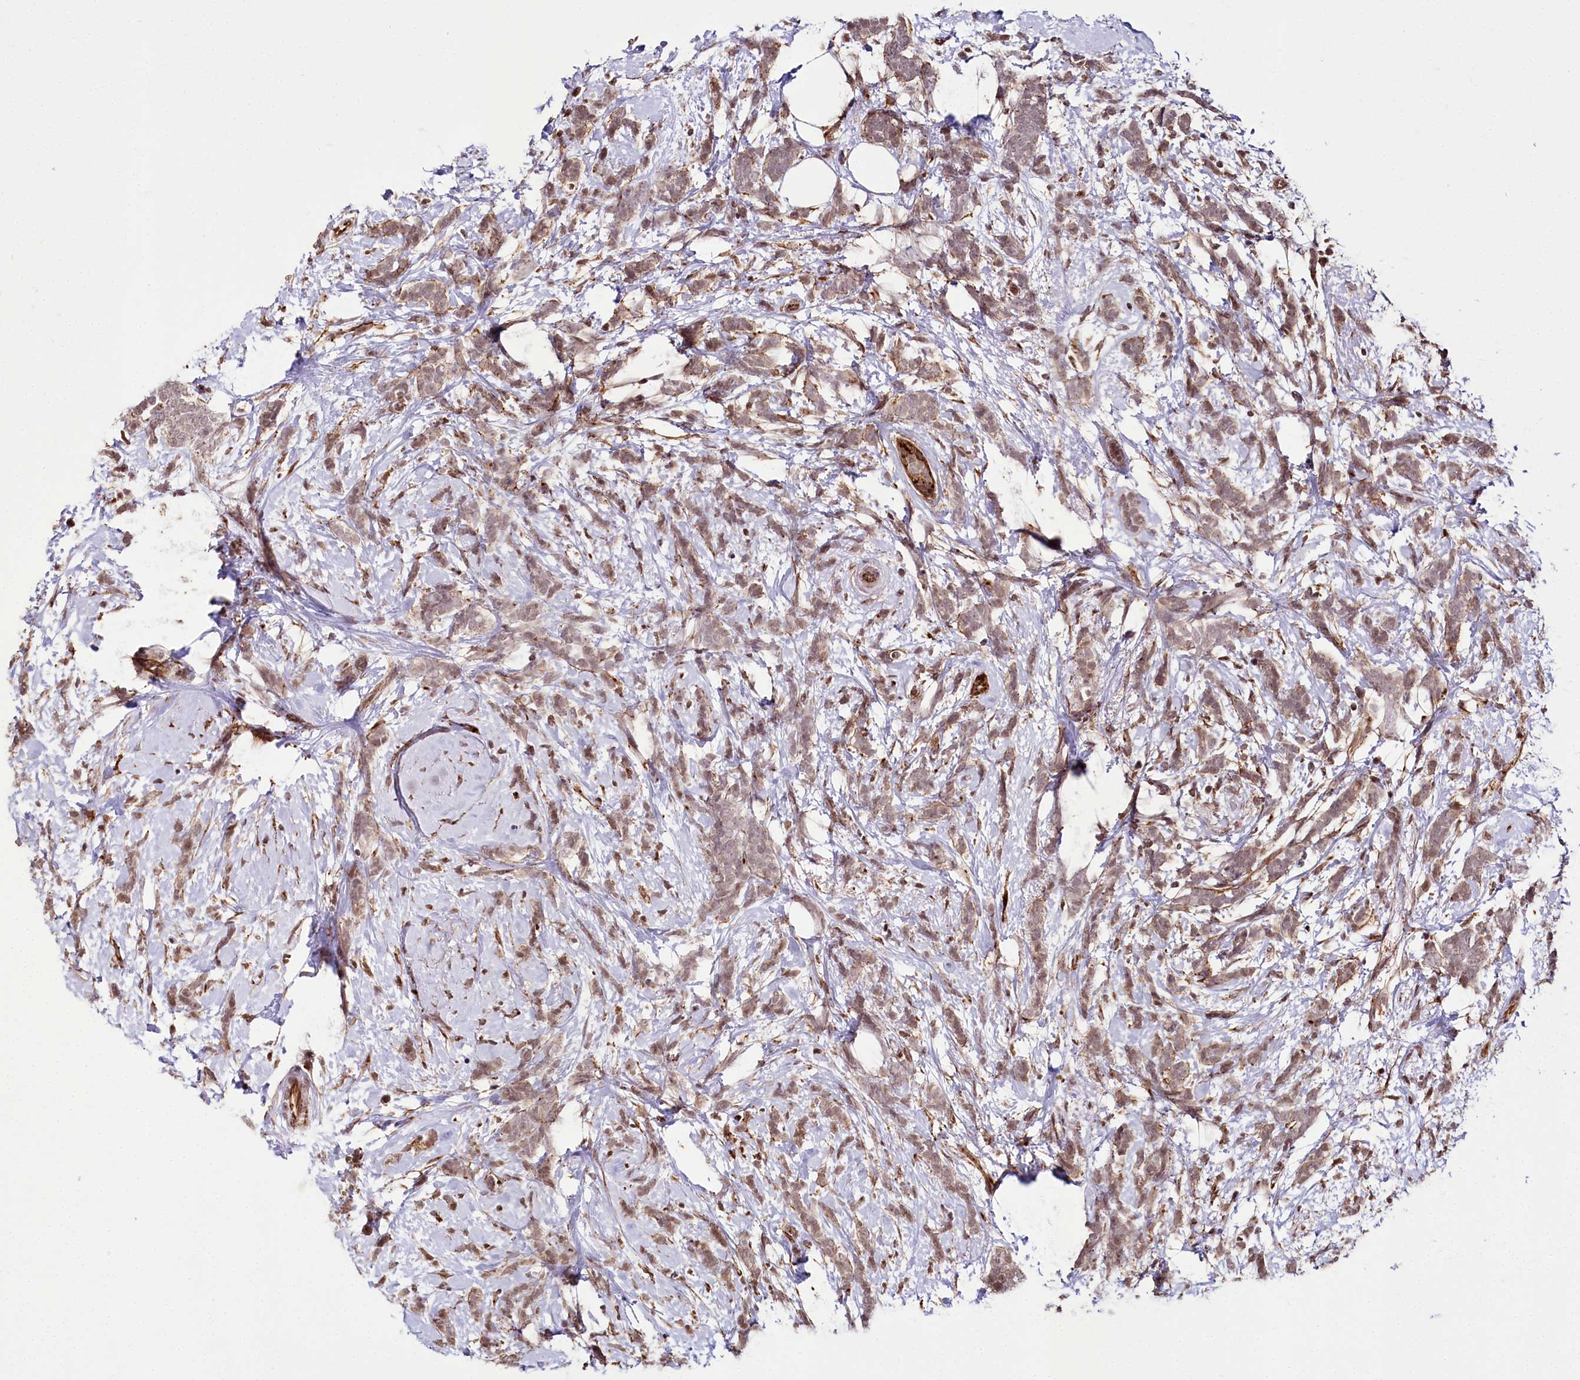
{"staining": {"intensity": "weak", "quantity": "25%-75%", "location": "cytoplasmic/membranous"}, "tissue": "breast cancer", "cell_type": "Tumor cells", "image_type": "cancer", "snomed": [{"axis": "morphology", "description": "Lobular carcinoma"}, {"axis": "topography", "description": "Breast"}], "caption": "IHC micrograph of human lobular carcinoma (breast) stained for a protein (brown), which shows low levels of weak cytoplasmic/membranous staining in approximately 25%-75% of tumor cells.", "gene": "HOXC8", "patient": {"sex": "female", "age": 58}}